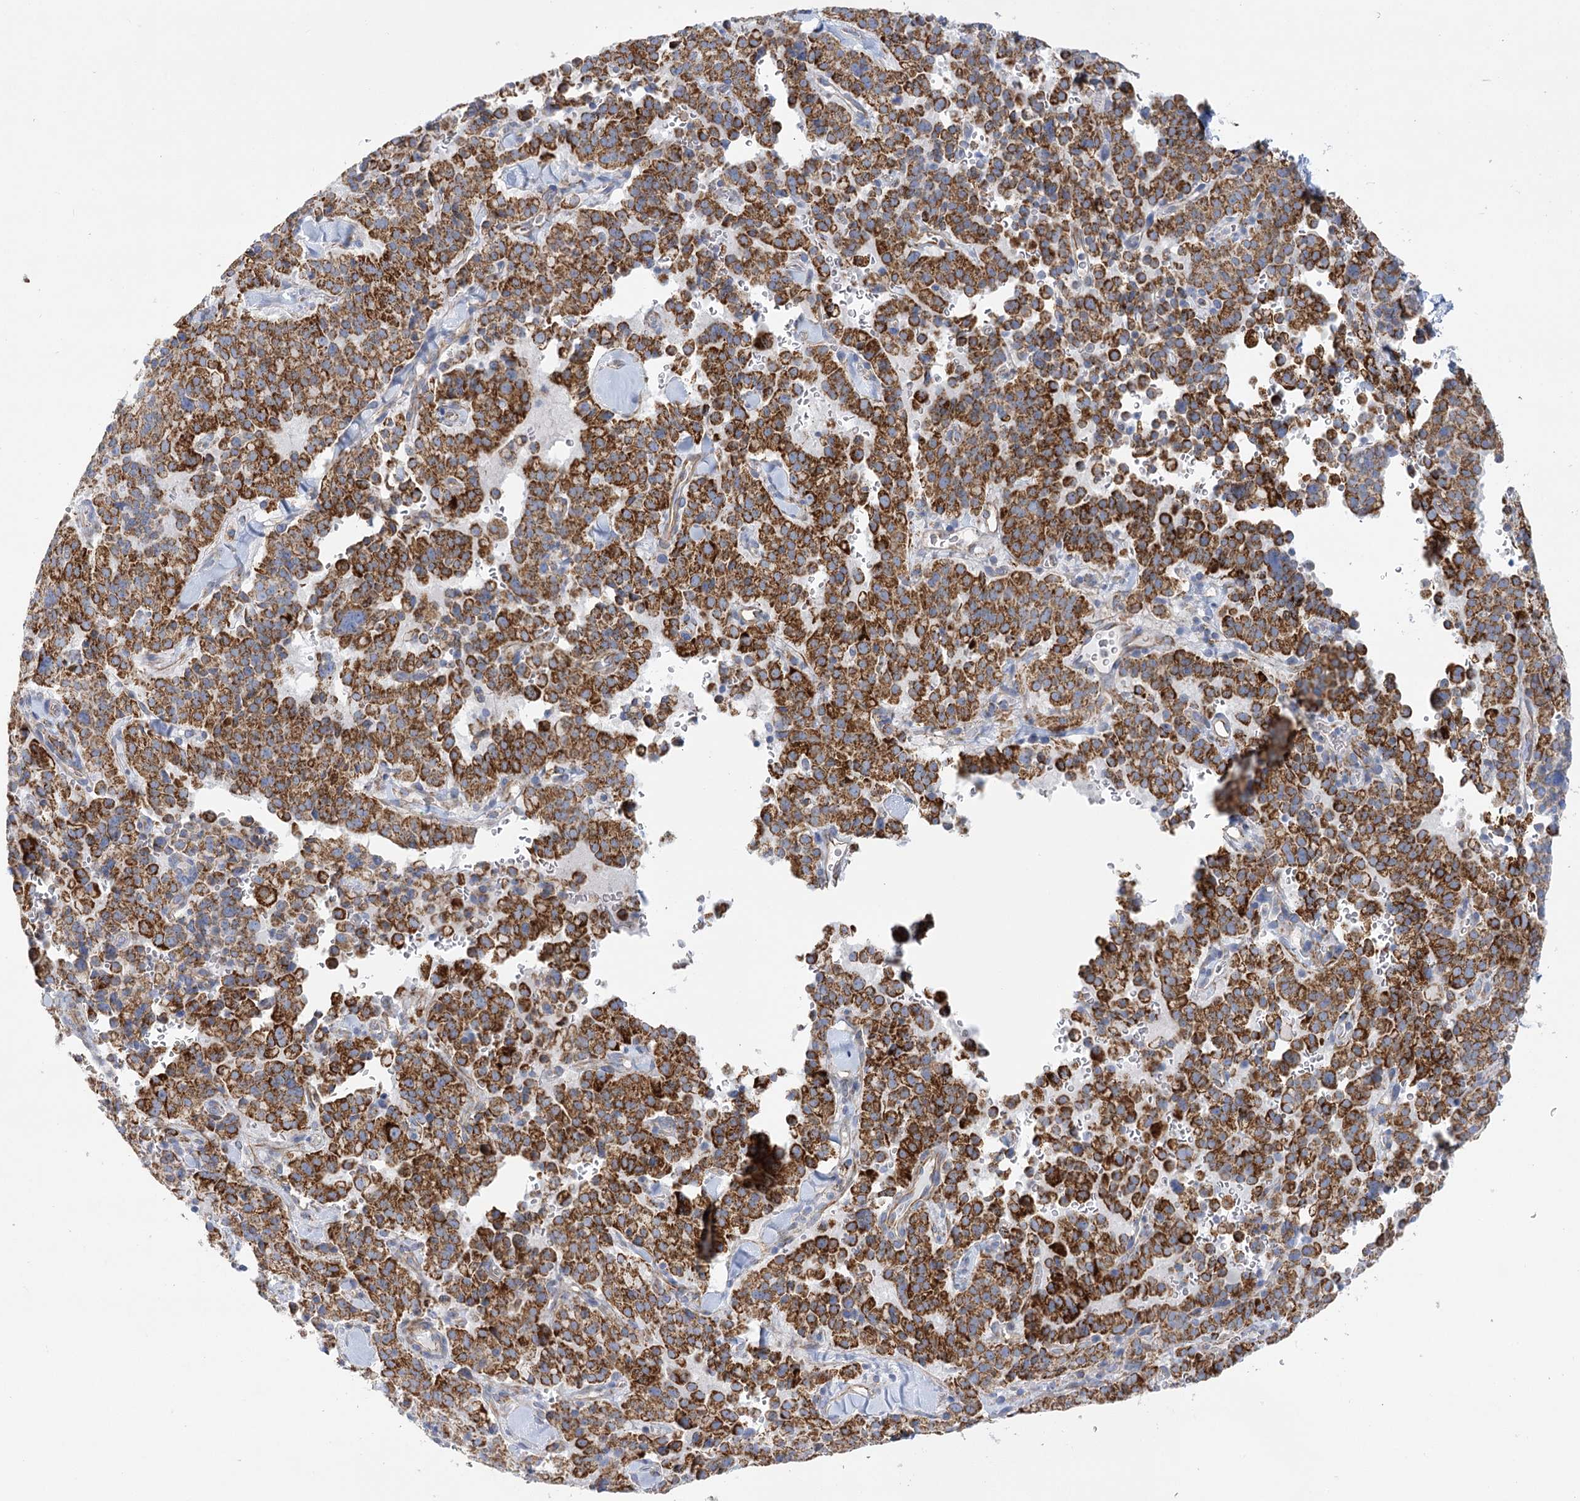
{"staining": {"intensity": "strong", "quantity": ">75%", "location": "cytoplasmic/membranous"}, "tissue": "pancreatic cancer", "cell_type": "Tumor cells", "image_type": "cancer", "snomed": [{"axis": "morphology", "description": "Adenocarcinoma, NOS"}, {"axis": "topography", "description": "Pancreas"}], "caption": "IHC histopathology image of pancreatic cancer (adenocarcinoma) stained for a protein (brown), which exhibits high levels of strong cytoplasmic/membranous staining in about >75% of tumor cells.", "gene": "DHTKD1", "patient": {"sex": "male", "age": 65}}